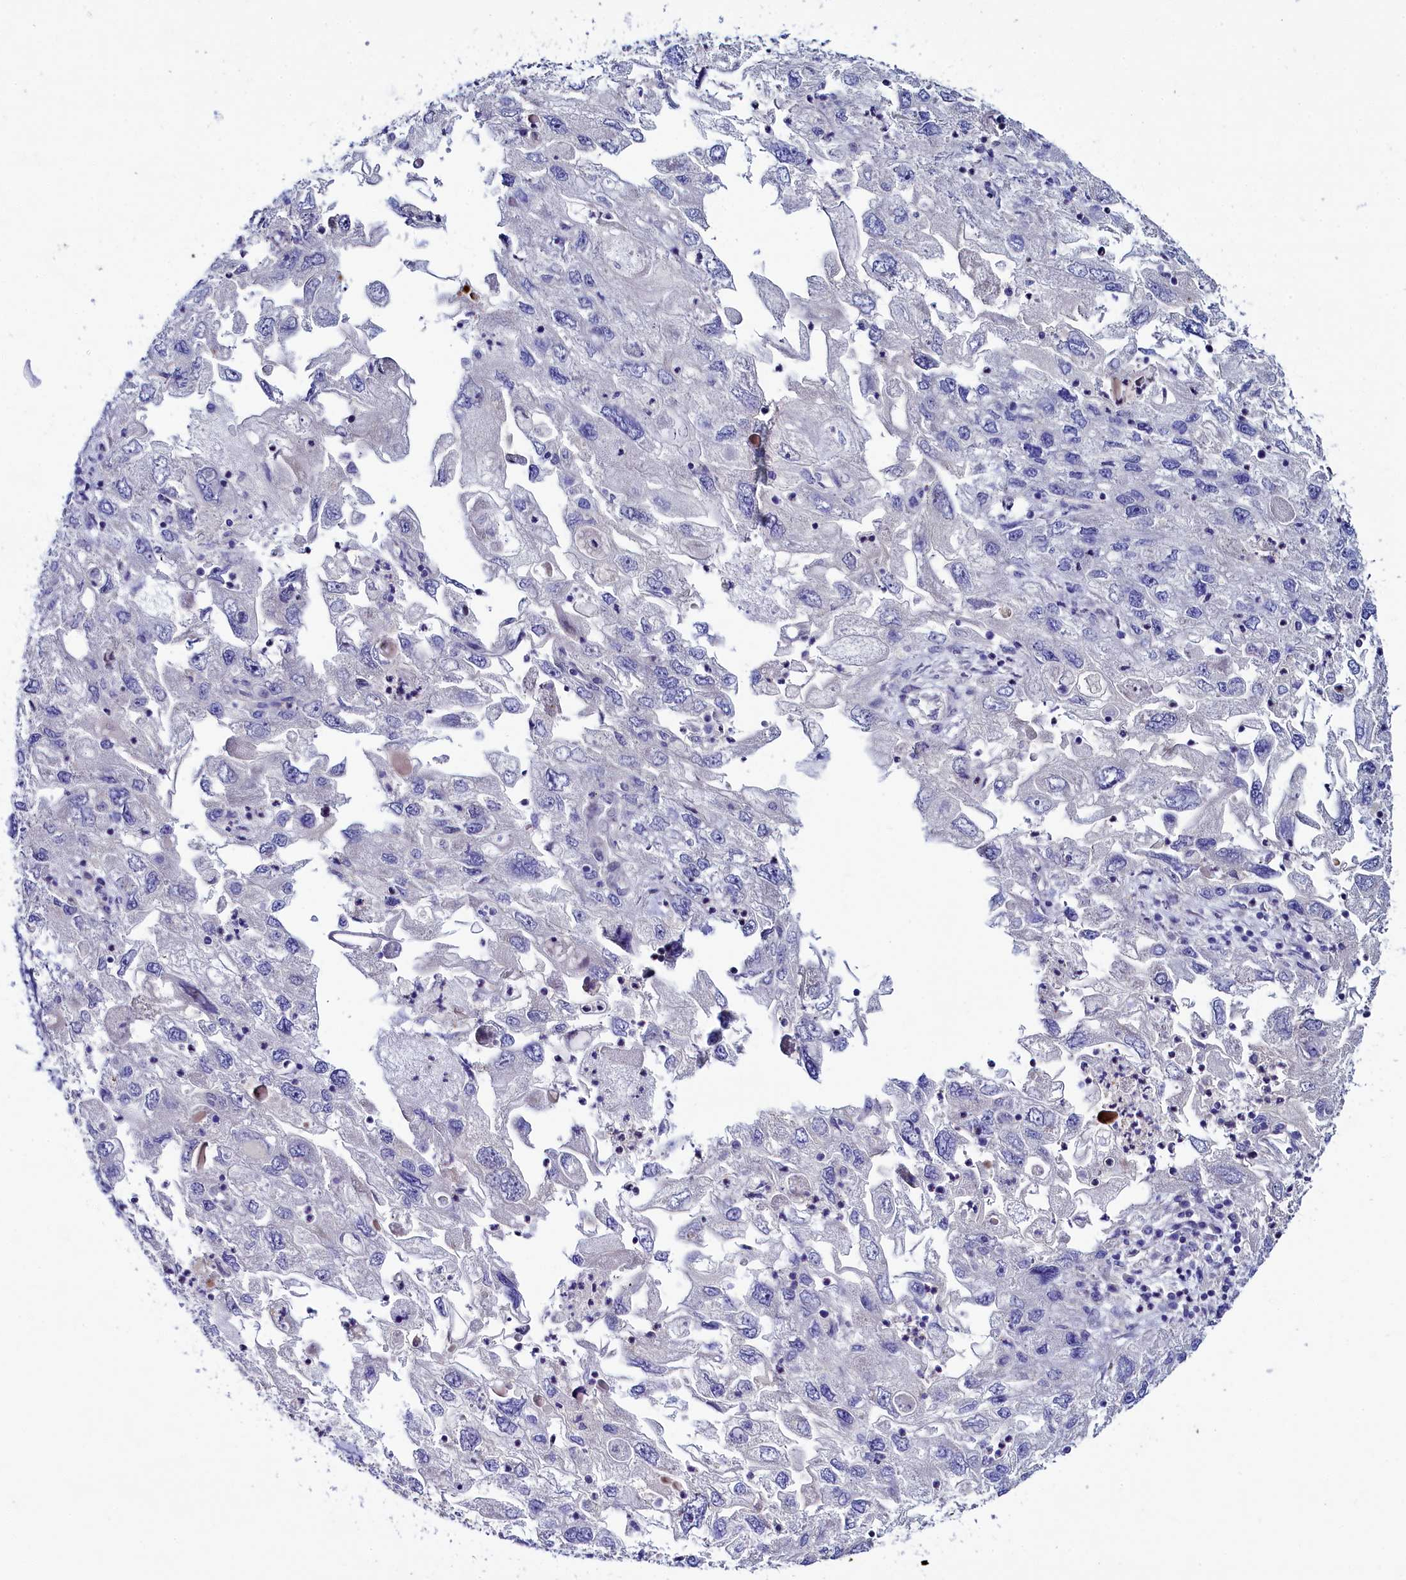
{"staining": {"intensity": "negative", "quantity": "none", "location": "none"}, "tissue": "endometrial cancer", "cell_type": "Tumor cells", "image_type": "cancer", "snomed": [{"axis": "morphology", "description": "Adenocarcinoma, NOS"}, {"axis": "topography", "description": "Endometrium"}], "caption": "There is no significant expression in tumor cells of endometrial cancer (adenocarcinoma).", "gene": "ASTE1", "patient": {"sex": "female", "age": 49}}